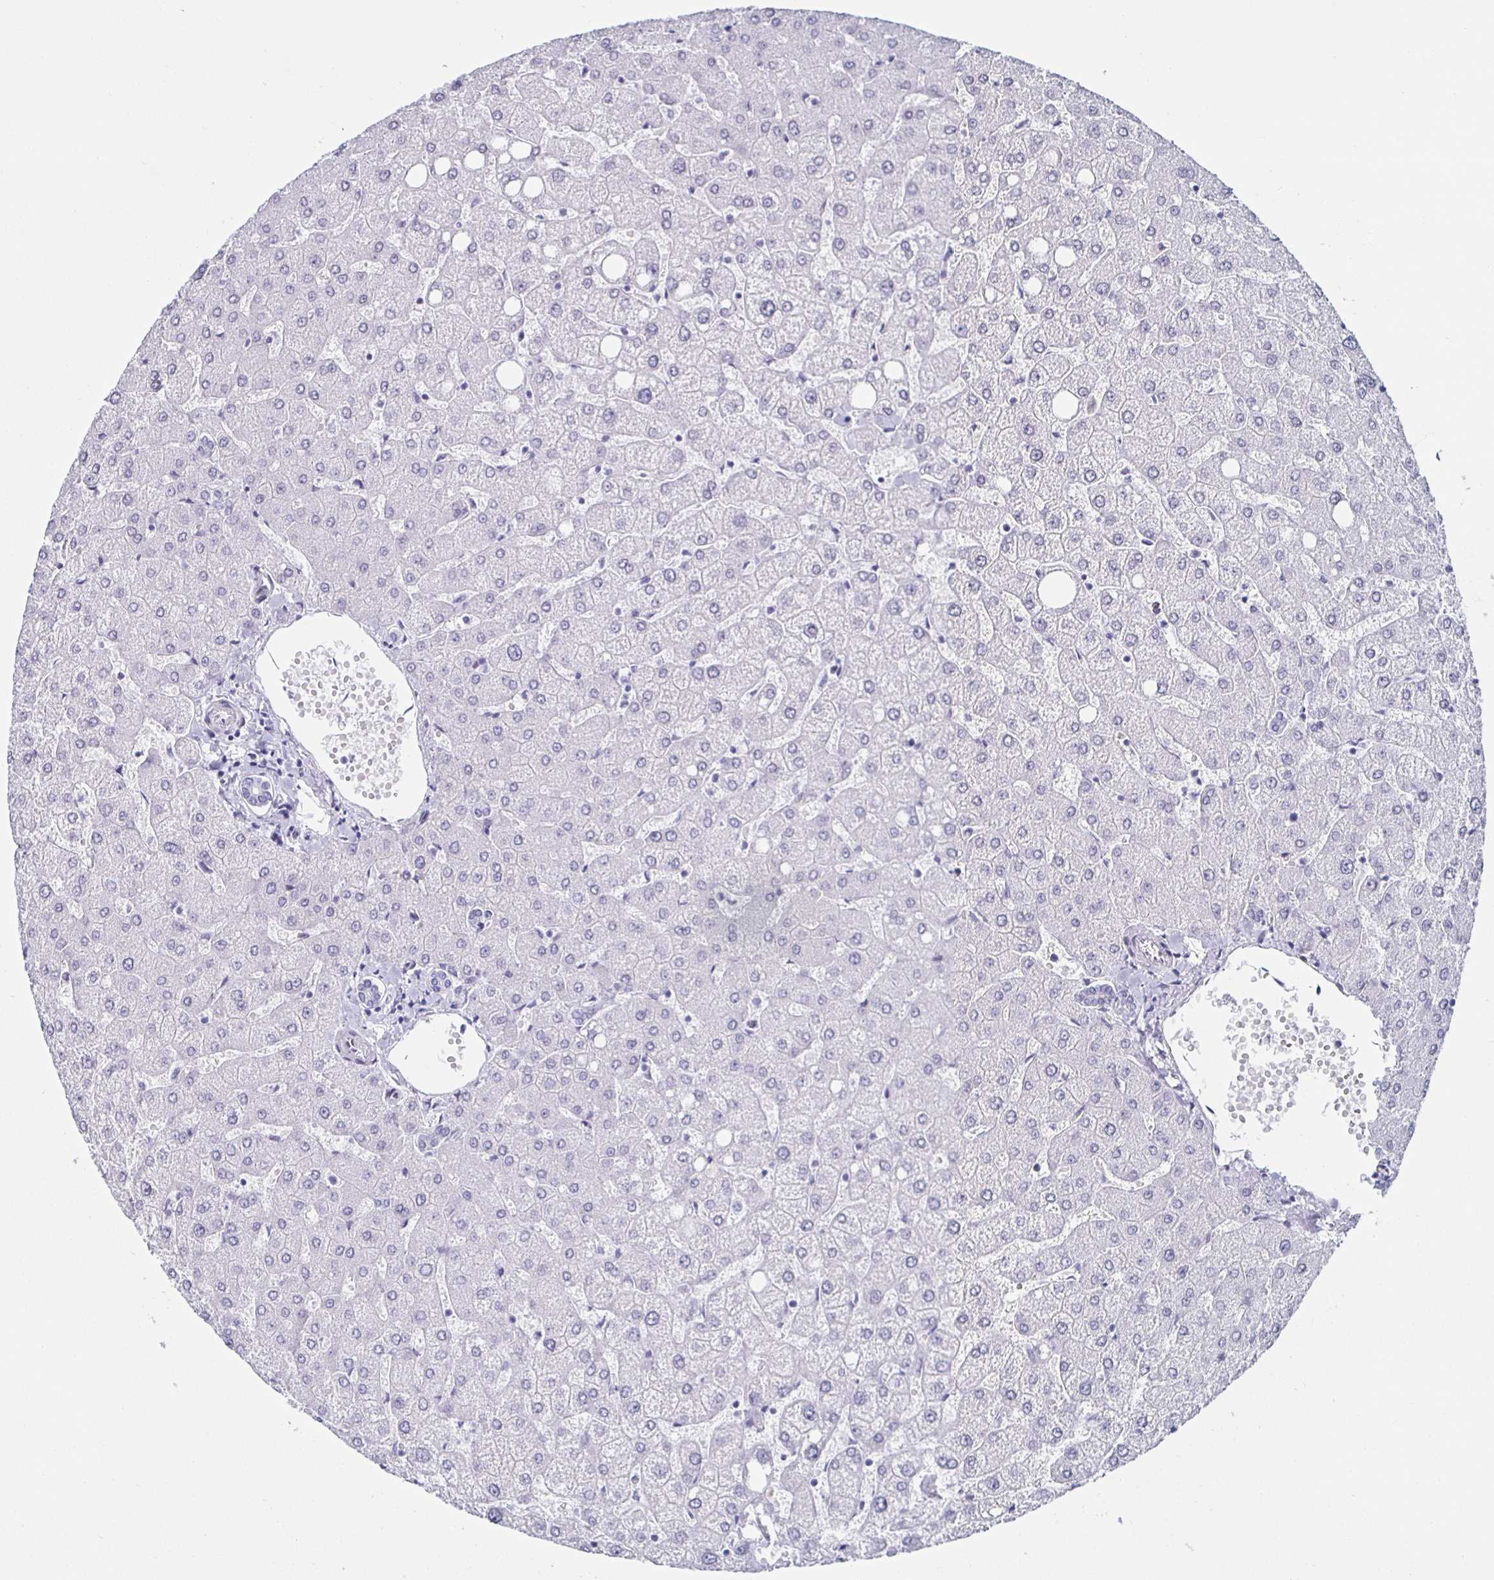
{"staining": {"intensity": "negative", "quantity": "none", "location": "none"}, "tissue": "liver", "cell_type": "Cholangiocytes", "image_type": "normal", "snomed": [{"axis": "morphology", "description": "Normal tissue, NOS"}, {"axis": "topography", "description": "Liver"}], "caption": "High power microscopy photomicrograph of an immunohistochemistry photomicrograph of unremarkable liver, revealing no significant positivity in cholangiocytes.", "gene": "KRT4", "patient": {"sex": "female", "age": 54}}